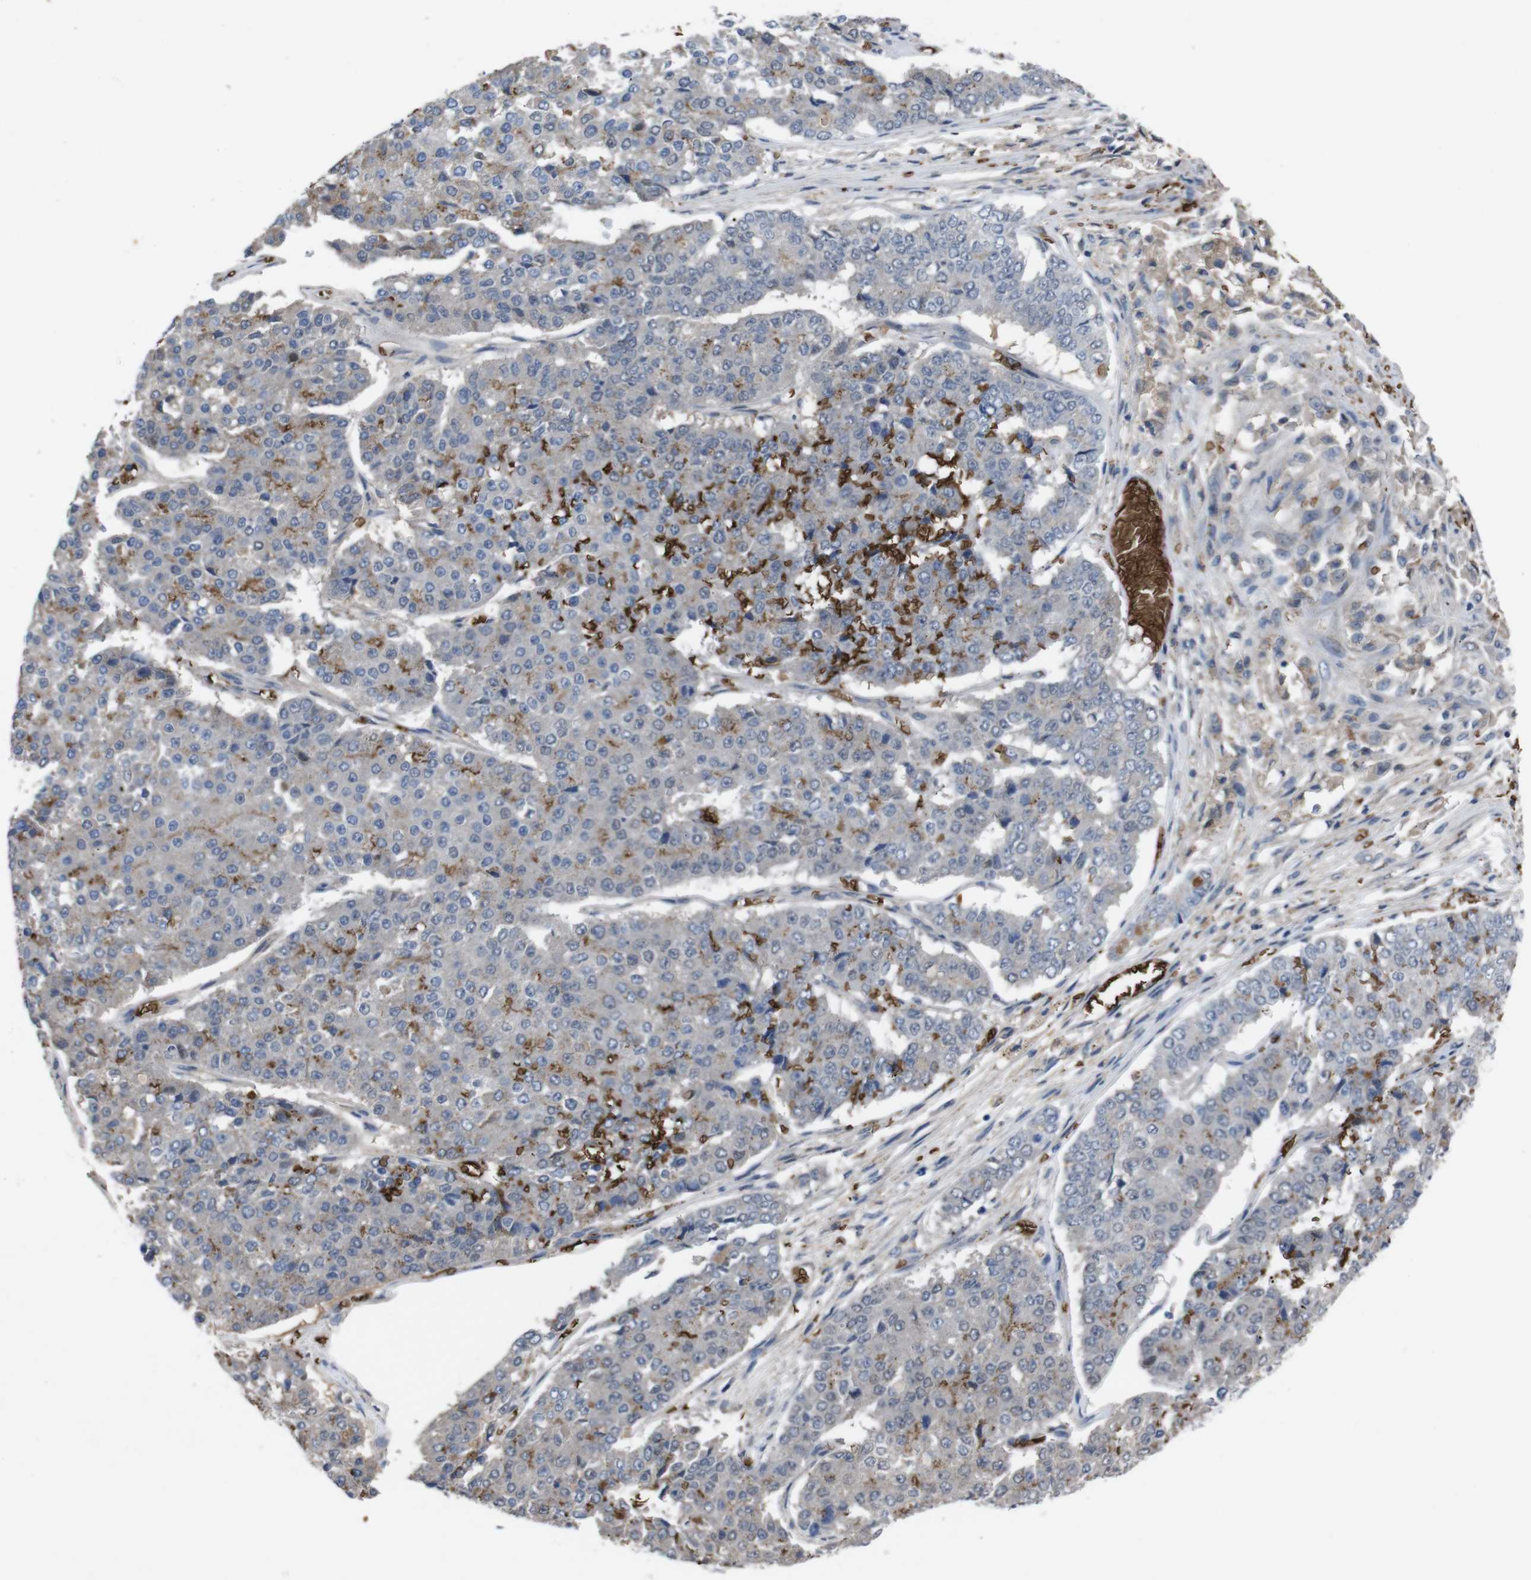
{"staining": {"intensity": "moderate", "quantity": "<25%", "location": "cytoplasmic/membranous"}, "tissue": "pancreatic cancer", "cell_type": "Tumor cells", "image_type": "cancer", "snomed": [{"axis": "morphology", "description": "Adenocarcinoma, NOS"}, {"axis": "topography", "description": "Pancreas"}], "caption": "Human adenocarcinoma (pancreatic) stained with a brown dye reveals moderate cytoplasmic/membranous positive expression in about <25% of tumor cells.", "gene": "SPTB", "patient": {"sex": "male", "age": 50}}